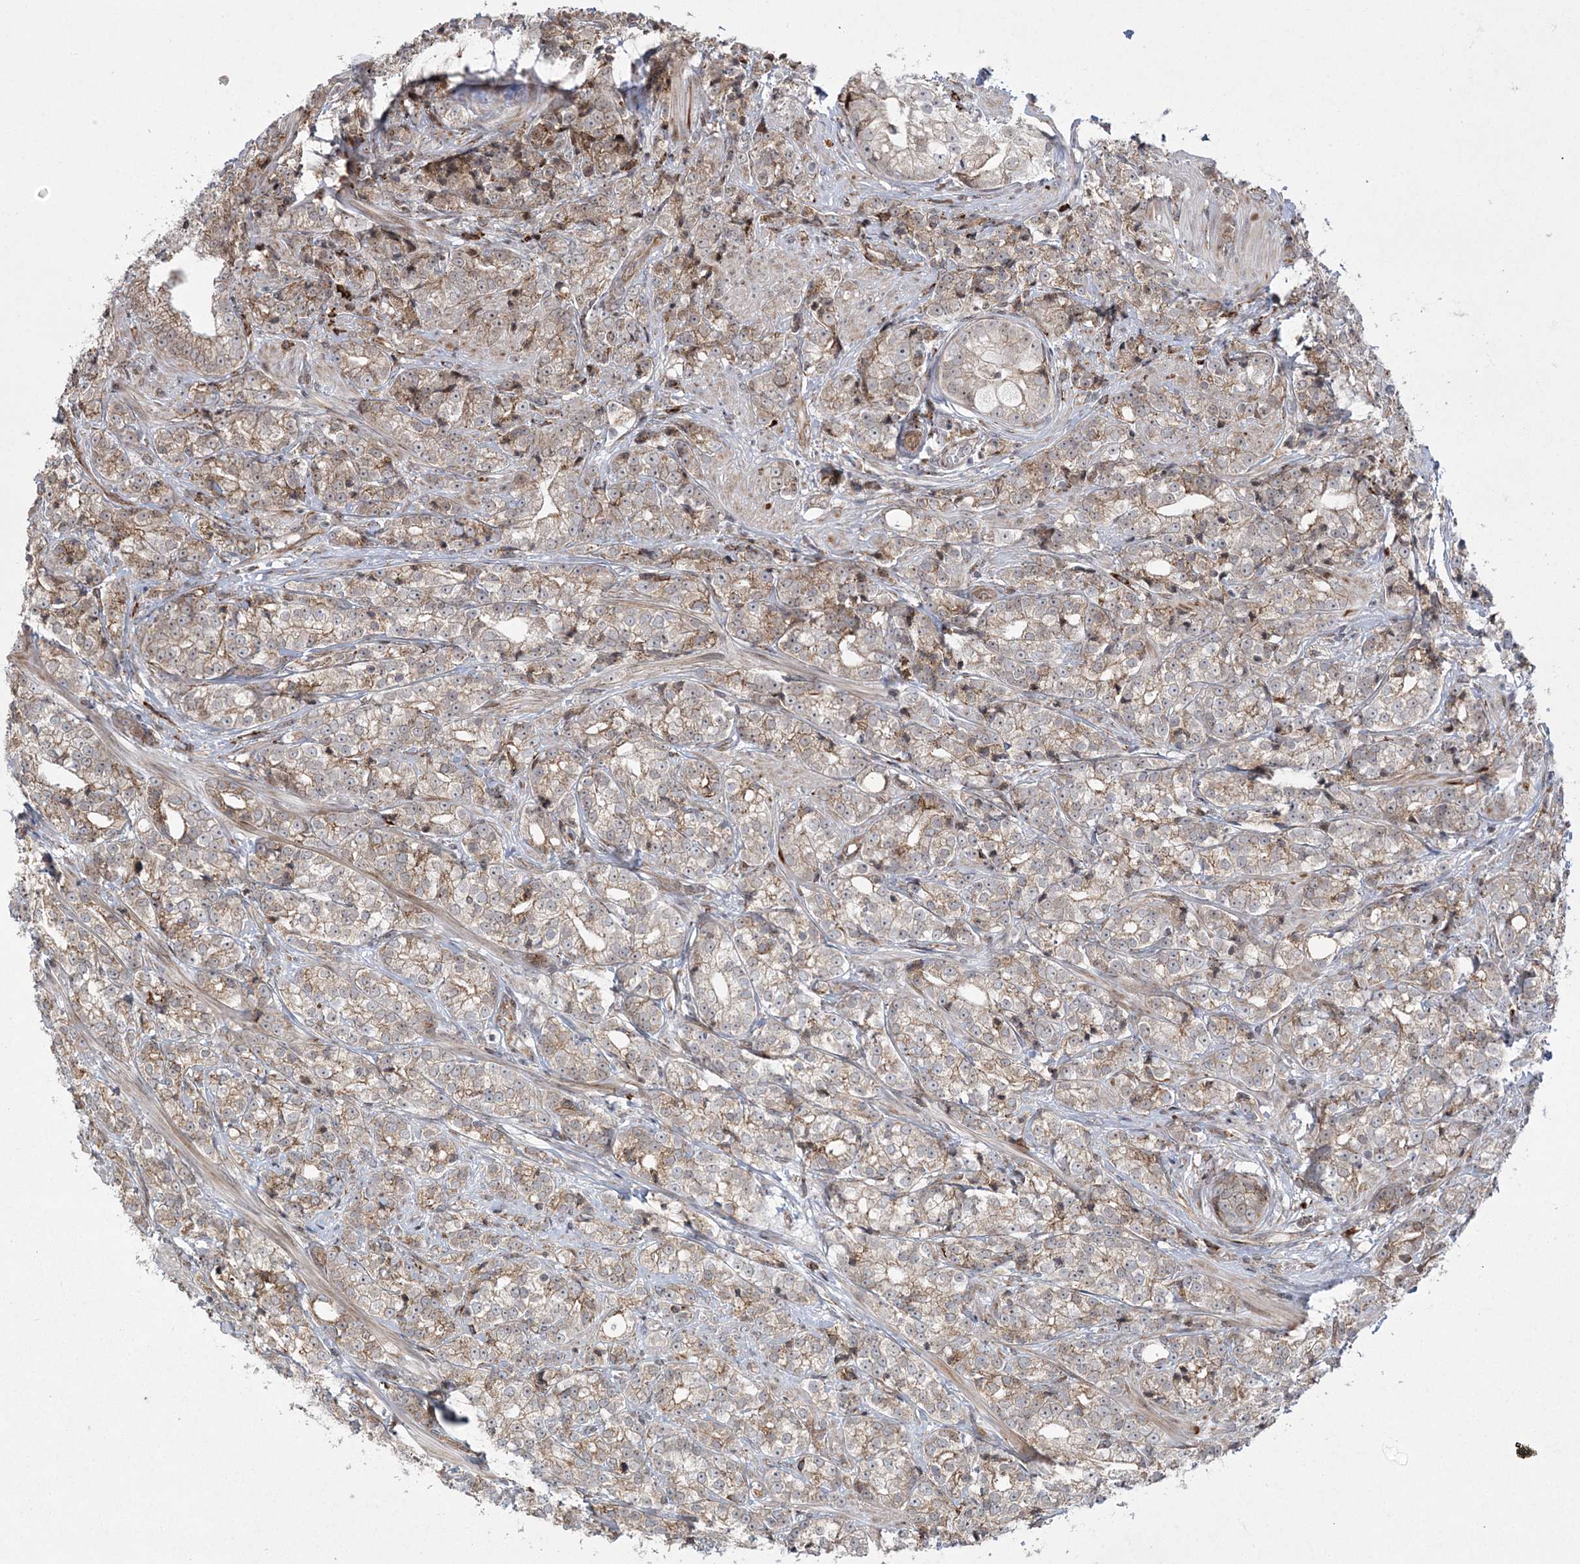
{"staining": {"intensity": "weak", "quantity": "25%-75%", "location": "cytoplasmic/membranous"}, "tissue": "prostate cancer", "cell_type": "Tumor cells", "image_type": "cancer", "snomed": [{"axis": "morphology", "description": "Adenocarcinoma, High grade"}, {"axis": "topography", "description": "Prostate"}], "caption": "This is a micrograph of immunohistochemistry (IHC) staining of high-grade adenocarcinoma (prostate), which shows weak positivity in the cytoplasmic/membranous of tumor cells.", "gene": "EFCAB12", "patient": {"sex": "male", "age": 69}}